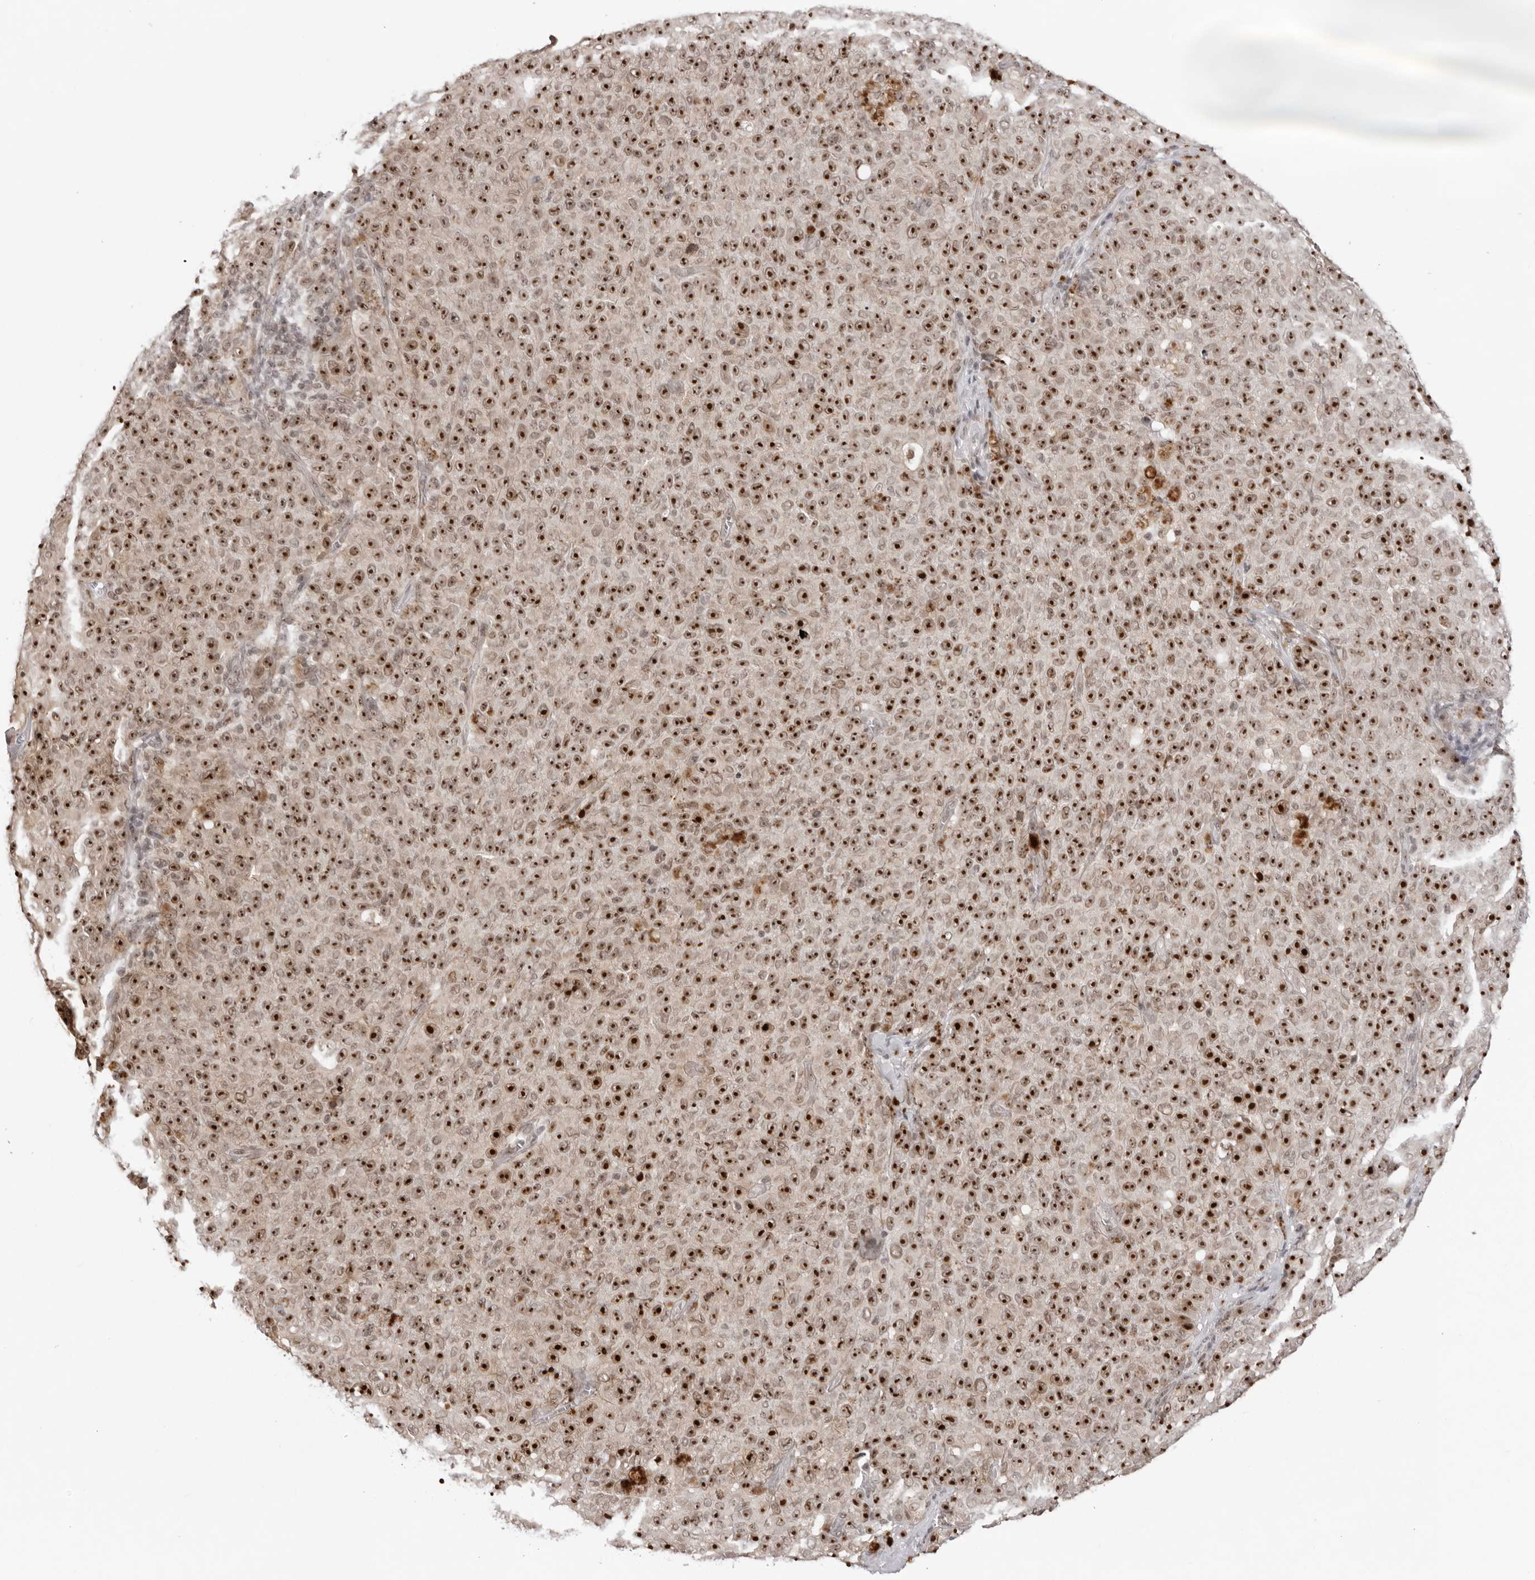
{"staining": {"intensity": "strong", "quantity": ">75%", "location": "nuclear"}, "tissue": "melanoma", "cell_type": "Tumor cells", "image_type": "cancer", "snomed": [{"axis": "morphology", "description": "Malignant melanoma, NOS"}, {"axis": "topography", "description": "Skin"}], "caption": "High-magnification brightfield microscopy of malignant melanoma stained with DAB (3,3'-diaminobenzidine) (brown) and counterstained with hematoxylin (blue). tumor cells exhibit strong nuclear expression is appreciated in about>75% of cells.", "gene": "EXOSC10", "patient": {"sex": "female", "age": 82}}